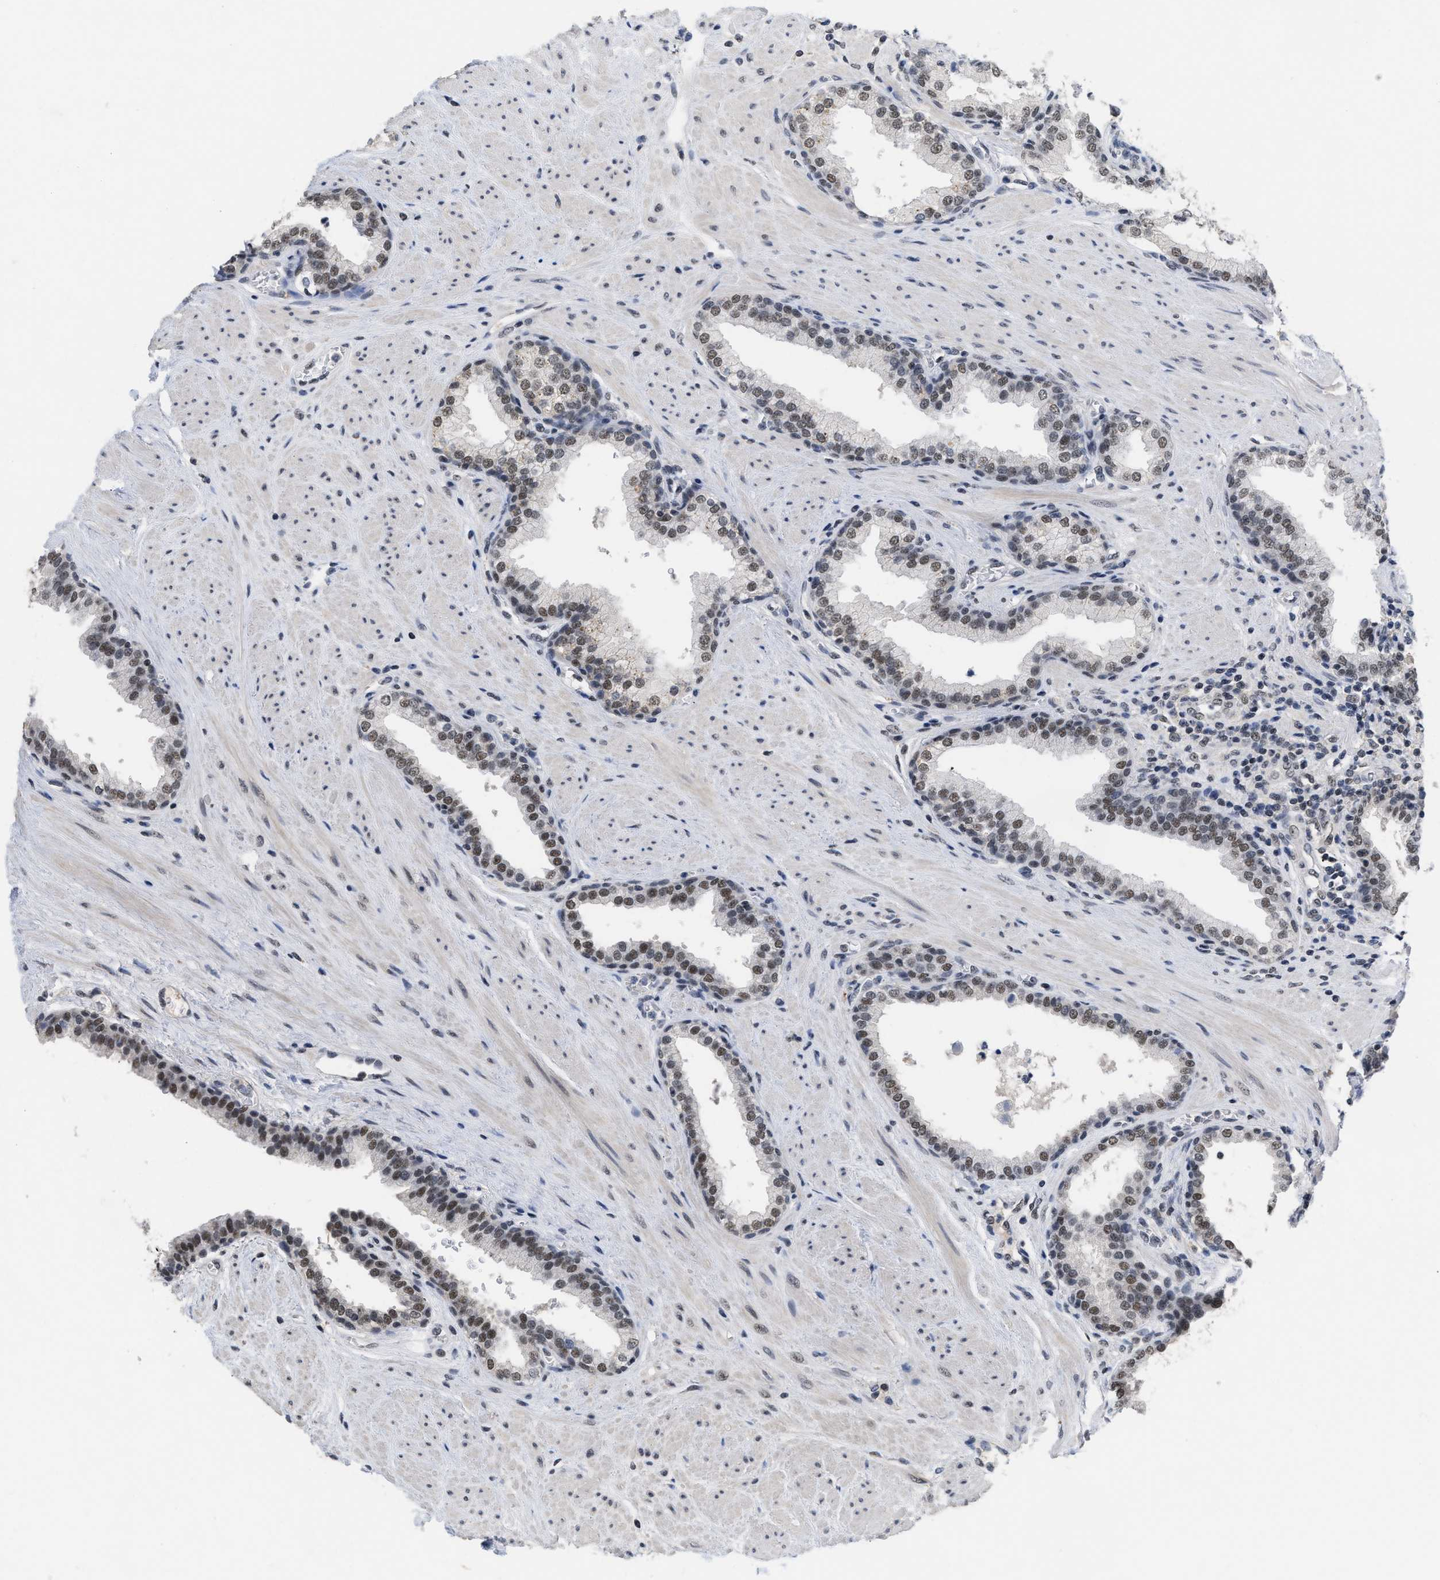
{"staining": {"intensity": "moderate", "quantity": ">75%", "location": "nuclear"}, "tissue": "prostate", "cell_type": "Glandular cells", "image_type": "normal", "snomed": [{"axis": "morphology", "description": "Normal tissue, NOS"}, {"axis": "topography", "description": "Prostate"}], "caption": "Glandular cells show medium levels of moderate nuclear expression in about >75% of cells in unremarkable prostate. (Stains: DAB in brown, nuclei in blue, Microscopy: brightfield microscopy at high magnification).", "gene": "GGNBP2", "patient": {"sex": "male", "age": 51}}